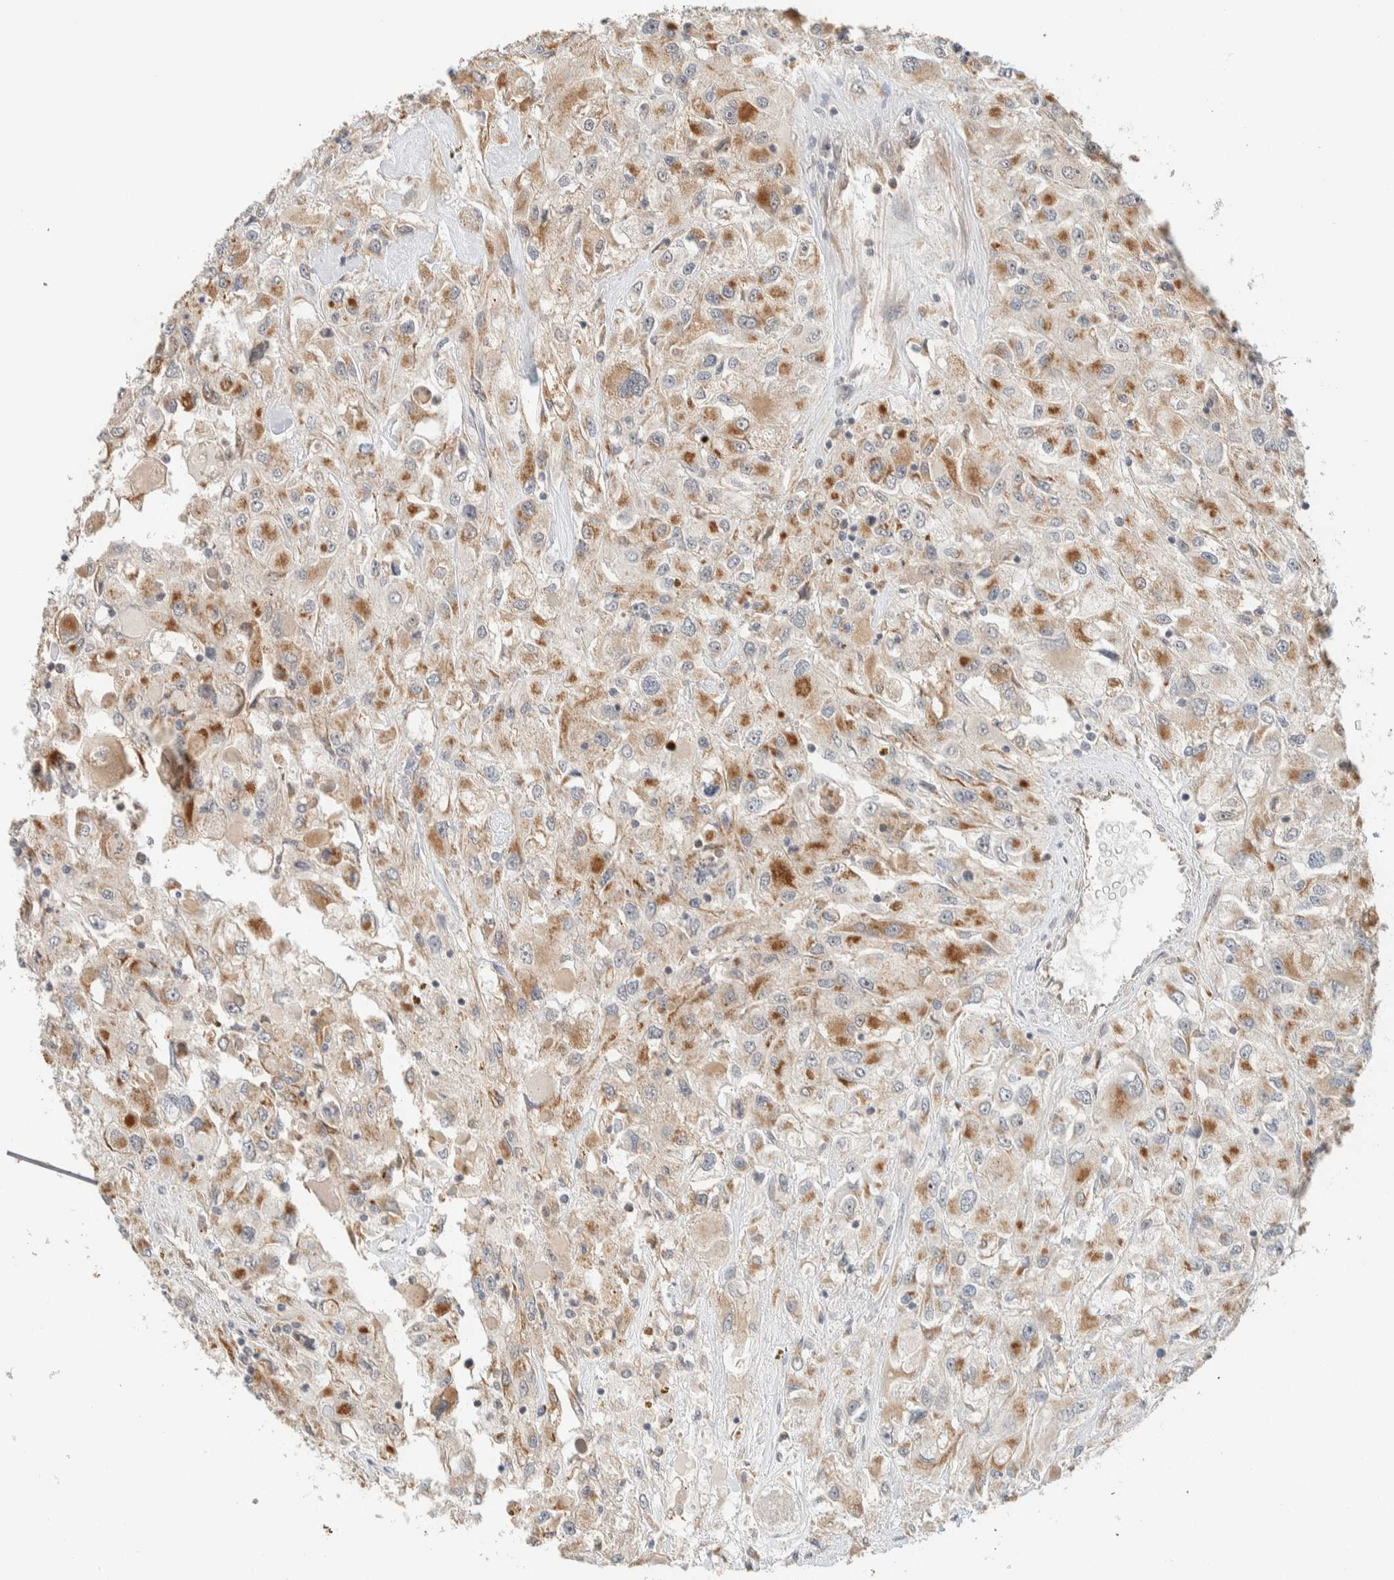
{"staining": {"intensity": "moderate", "quantity": ">75%", "location": "cytoplasmic/membranous"}, "tissue": "renal cancer", "cell_type": "Tumor cells", "image_type": "cancer", "snomed": [{"axis": "morphology", "description": "Adenocarcinoma, NOS"}, {"axis": "topography", "description": "Kidney"}], "caption": "A high-resolution histopathology image shows IHC staining of renal cancer, which displays moderate cytoplasmic/membranous staining in approximately >75% of tumor cells.", "gene": "MRPL41", "patient": {"sex": "female", "age": 52}}